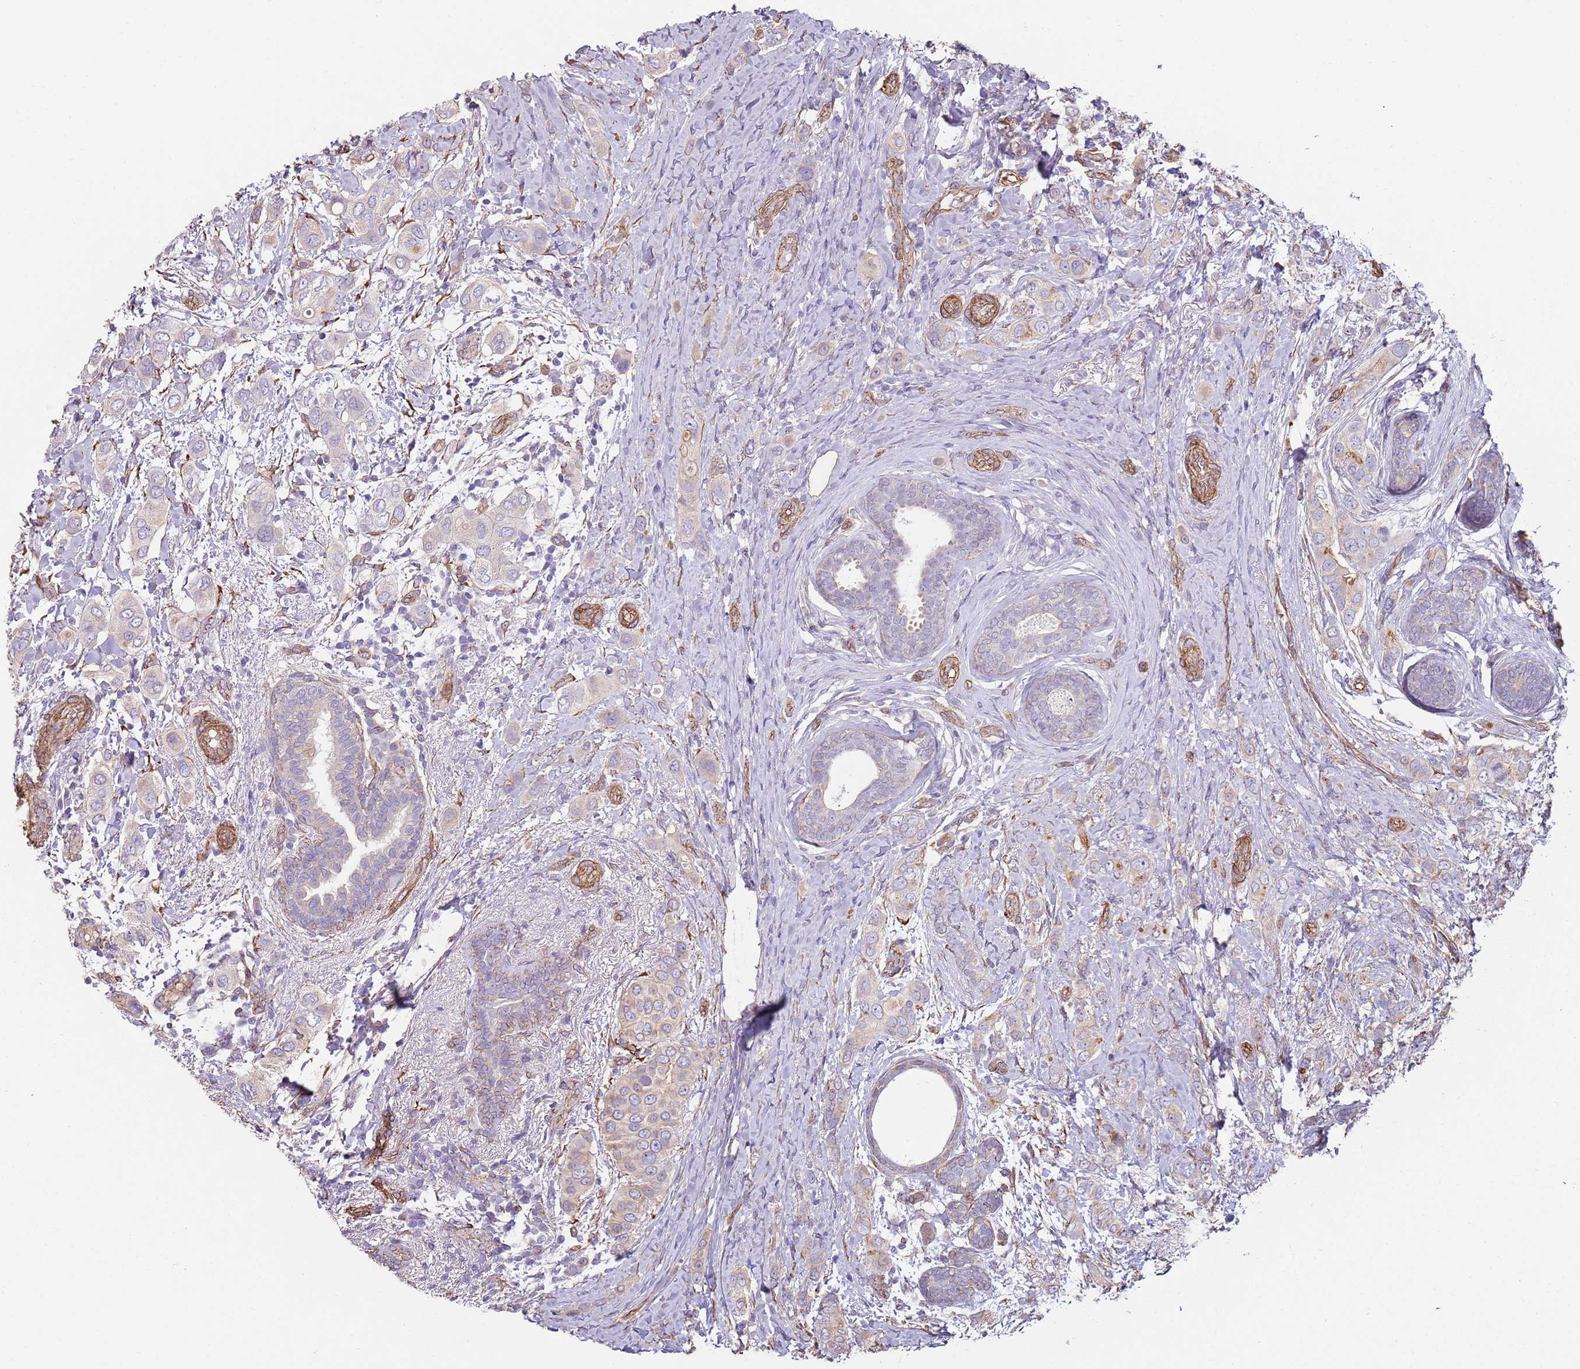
{"staining": {"intensity": "weak", "quantity": "<25%", "location": "cytoplasmic/membranous"}, "tissue": "breast cancer", "cell_type": "Tumor cells", "image_type": "cancer", "snomed": [{"axis": "morphology", "description": "Lobular carcinoma"}, {"axis": "topography", "description": "Breast"}], "caption": "DAB immunohistochemical staining of lobular carcinoma (breast) displays no significant positivity in tumor cells.", "gene": "PHLPP2", "patient": {"sex": "female", "age": 51}}